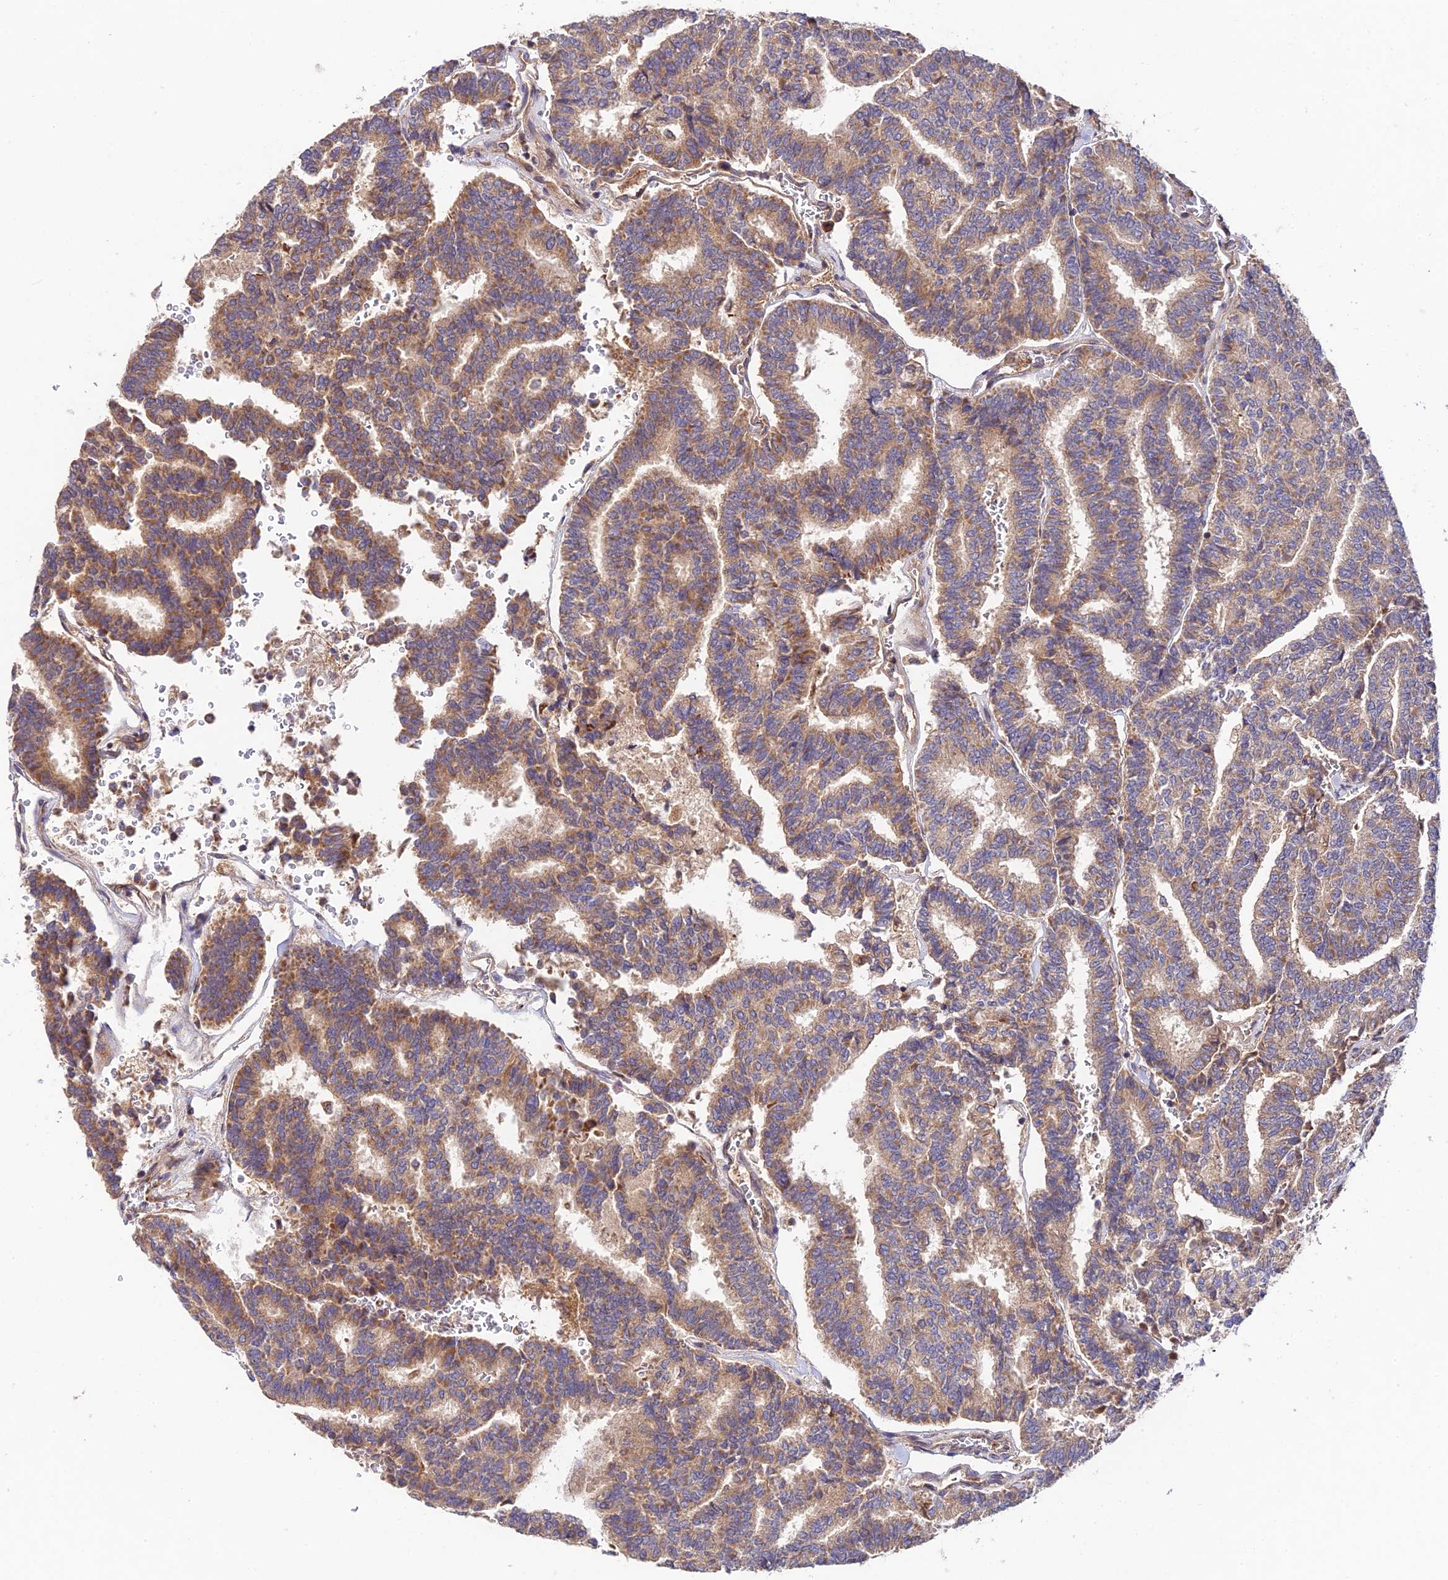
{"staining": {"intensity": "moderate", "quantity": "25%-75%", "location": "cytoplasmic/membranous"}, "tissue": "thyroid cancer", "cell_type": "Tumor cells", "image_type": "cancer", "snomed": [{"axis": "morphology", "description": "Papillary adenocarcinoma, NOS"}, {"axis": "topography", "description": "Thyroid gland"}], "caption": "A brown stain highlights moderate cytoplasmic/membranous staining of a protein in human thyroid cancer (papillary adenocarcinoma) tumor cells.", "gene": "C3orf20", "patient": {"sex": "female", "age": 35}}